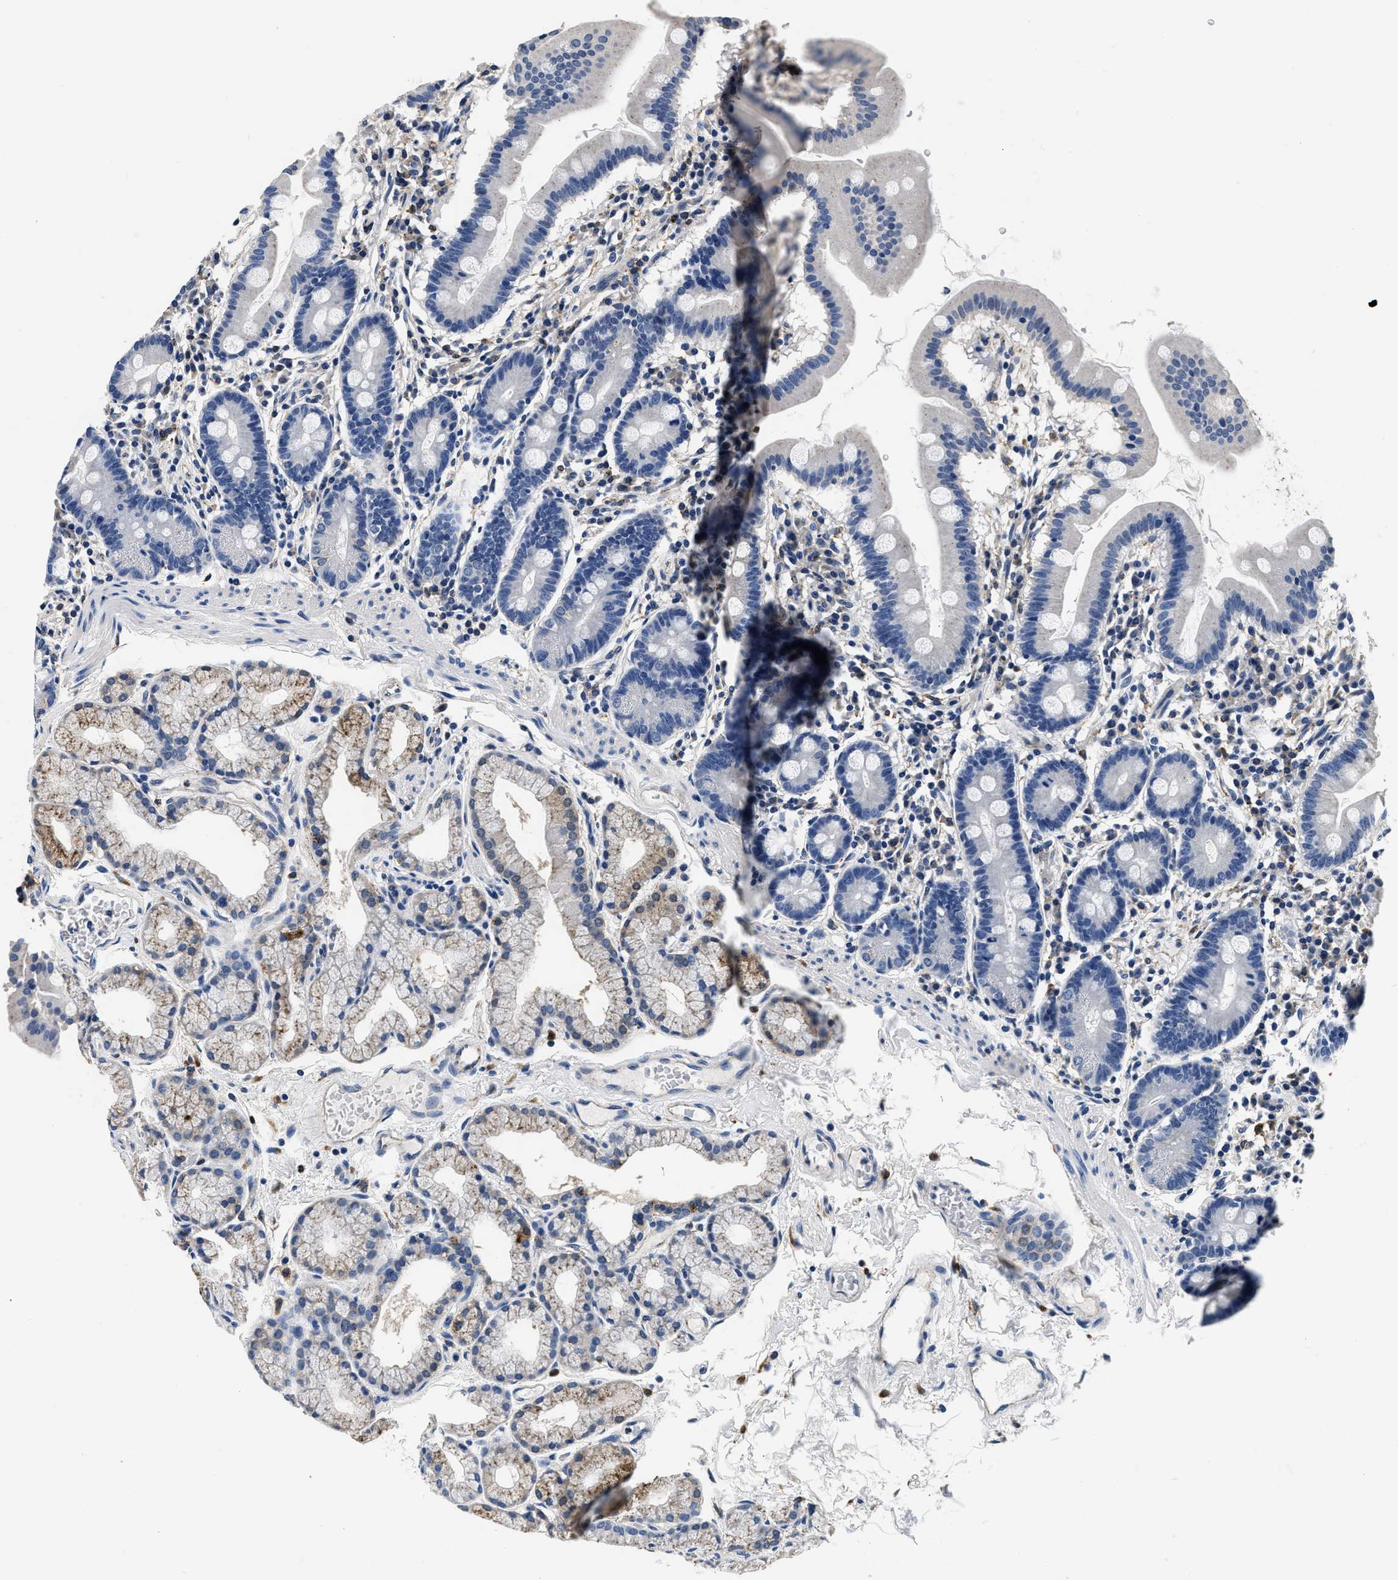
{"staining": {"intensity": "negative", "quantity": "none", "location": "none"}, "tissue": "duodenum", "cell_type": "Glandular cells", "image_type": "normal", "snomed": [{"axis": "morphology", "description": "Normal tissue, NOS"}, {"axis": "topography", "description": "Duodenum"}], "caption": "Protein analysis of normal duodenum shows no significant staining in glandular cells.", "gene": "GRN", "patient": {"sex": "male", "age": 50}}